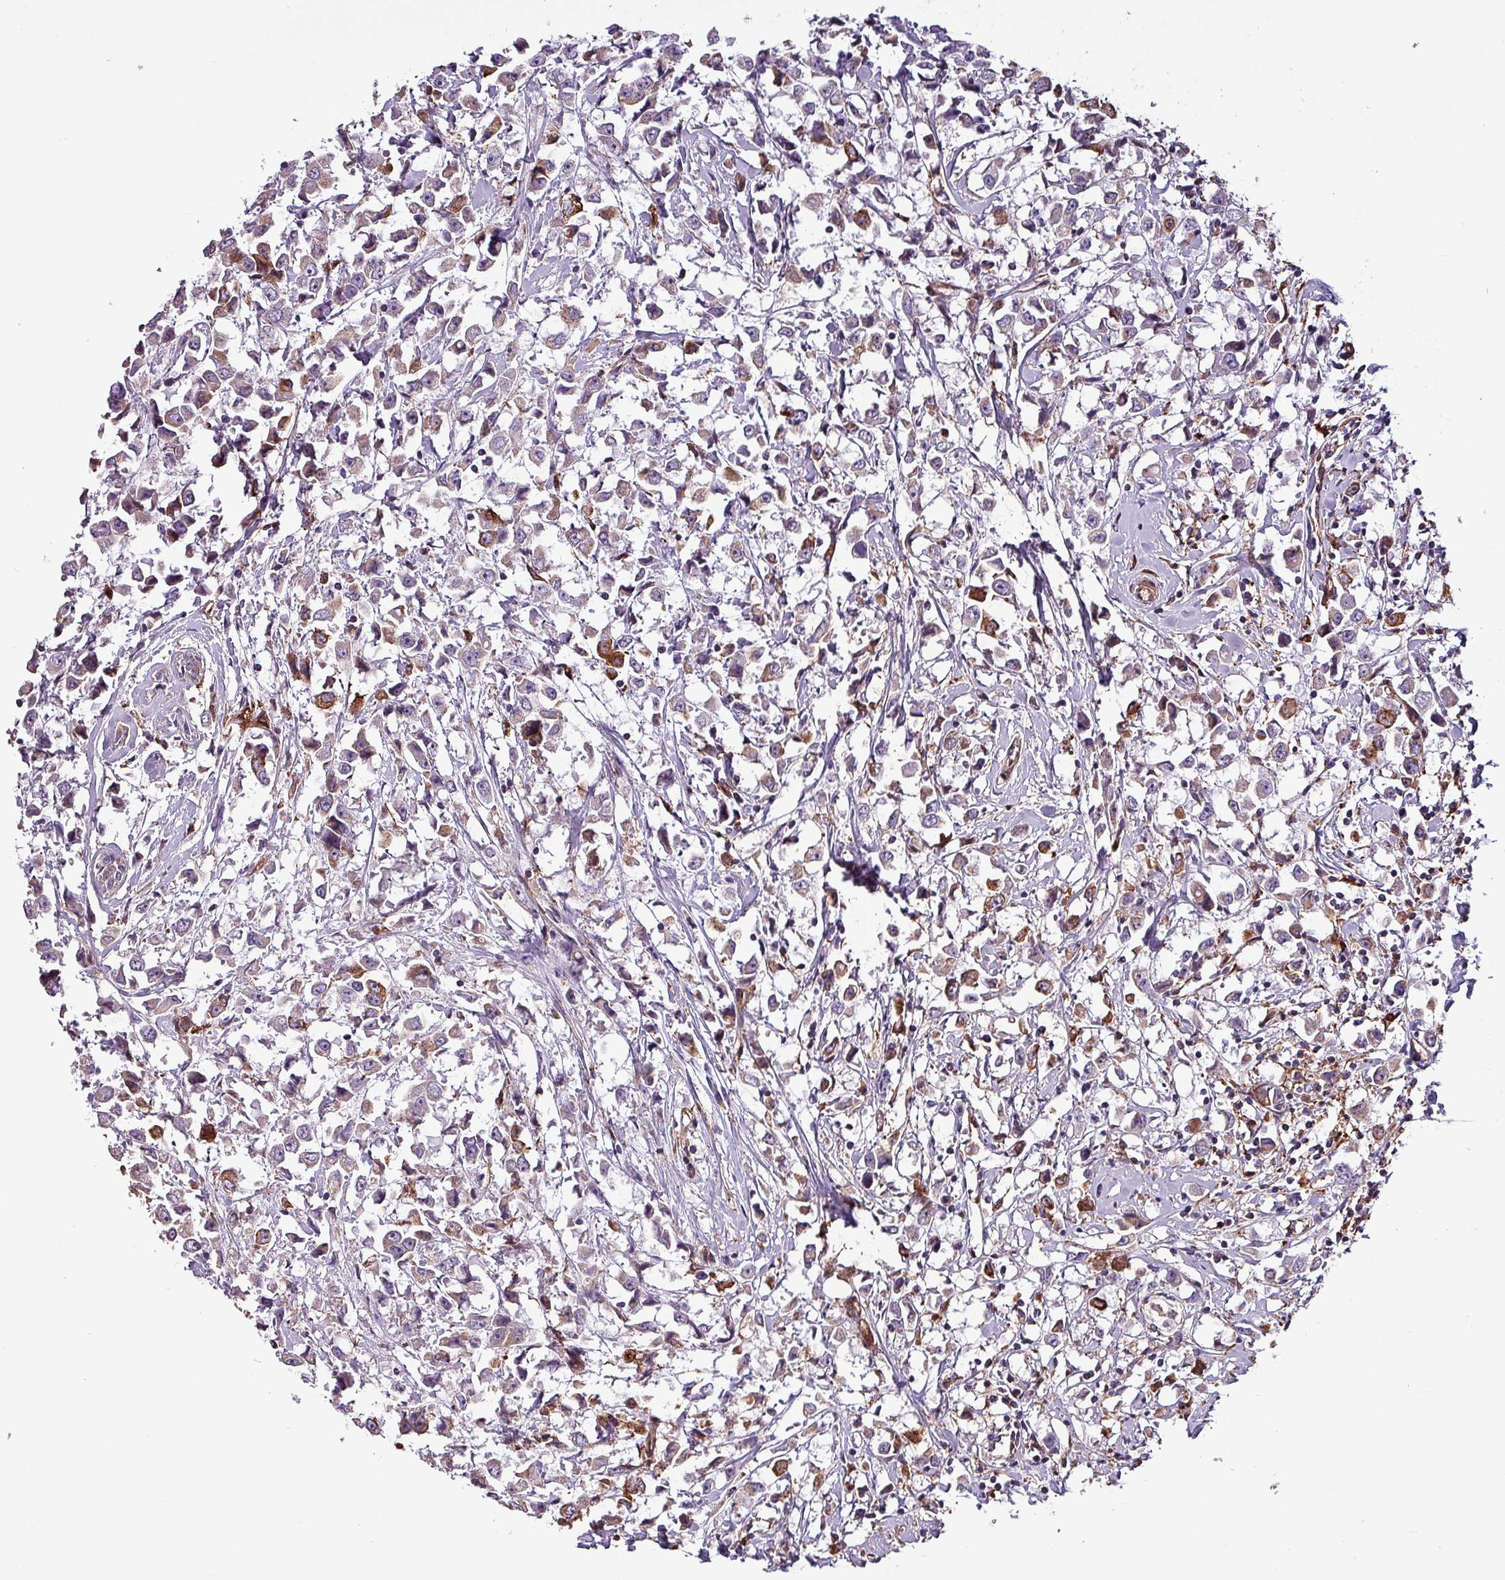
{"staining": {"intensity": "moderate", "quantity": "25%-75%", "location": "cytoplasmic/membranous"}, "tissue": "breast cancer", "cell_type": "Tumor cells", "image_type": "cancer", "snomed": [{"axis": "morphology", "description": "Duct carcinoma"}, {"axis": "topography", "description": "Breast"}], "caption": "DAB immunohistochemical staining of human breast cancer (infiltrating ductal carcinoma) demonstrates moderate cytoplasmic/membranous protein expression in about 25%-75% of tumor cells. The staining is performed using DAB brown chromogen to label protein expression. The nuclei are counter-stained blue using hematoxylin.", "gene": "SCIN", "patient": {"sex": "female", "age": 61}}